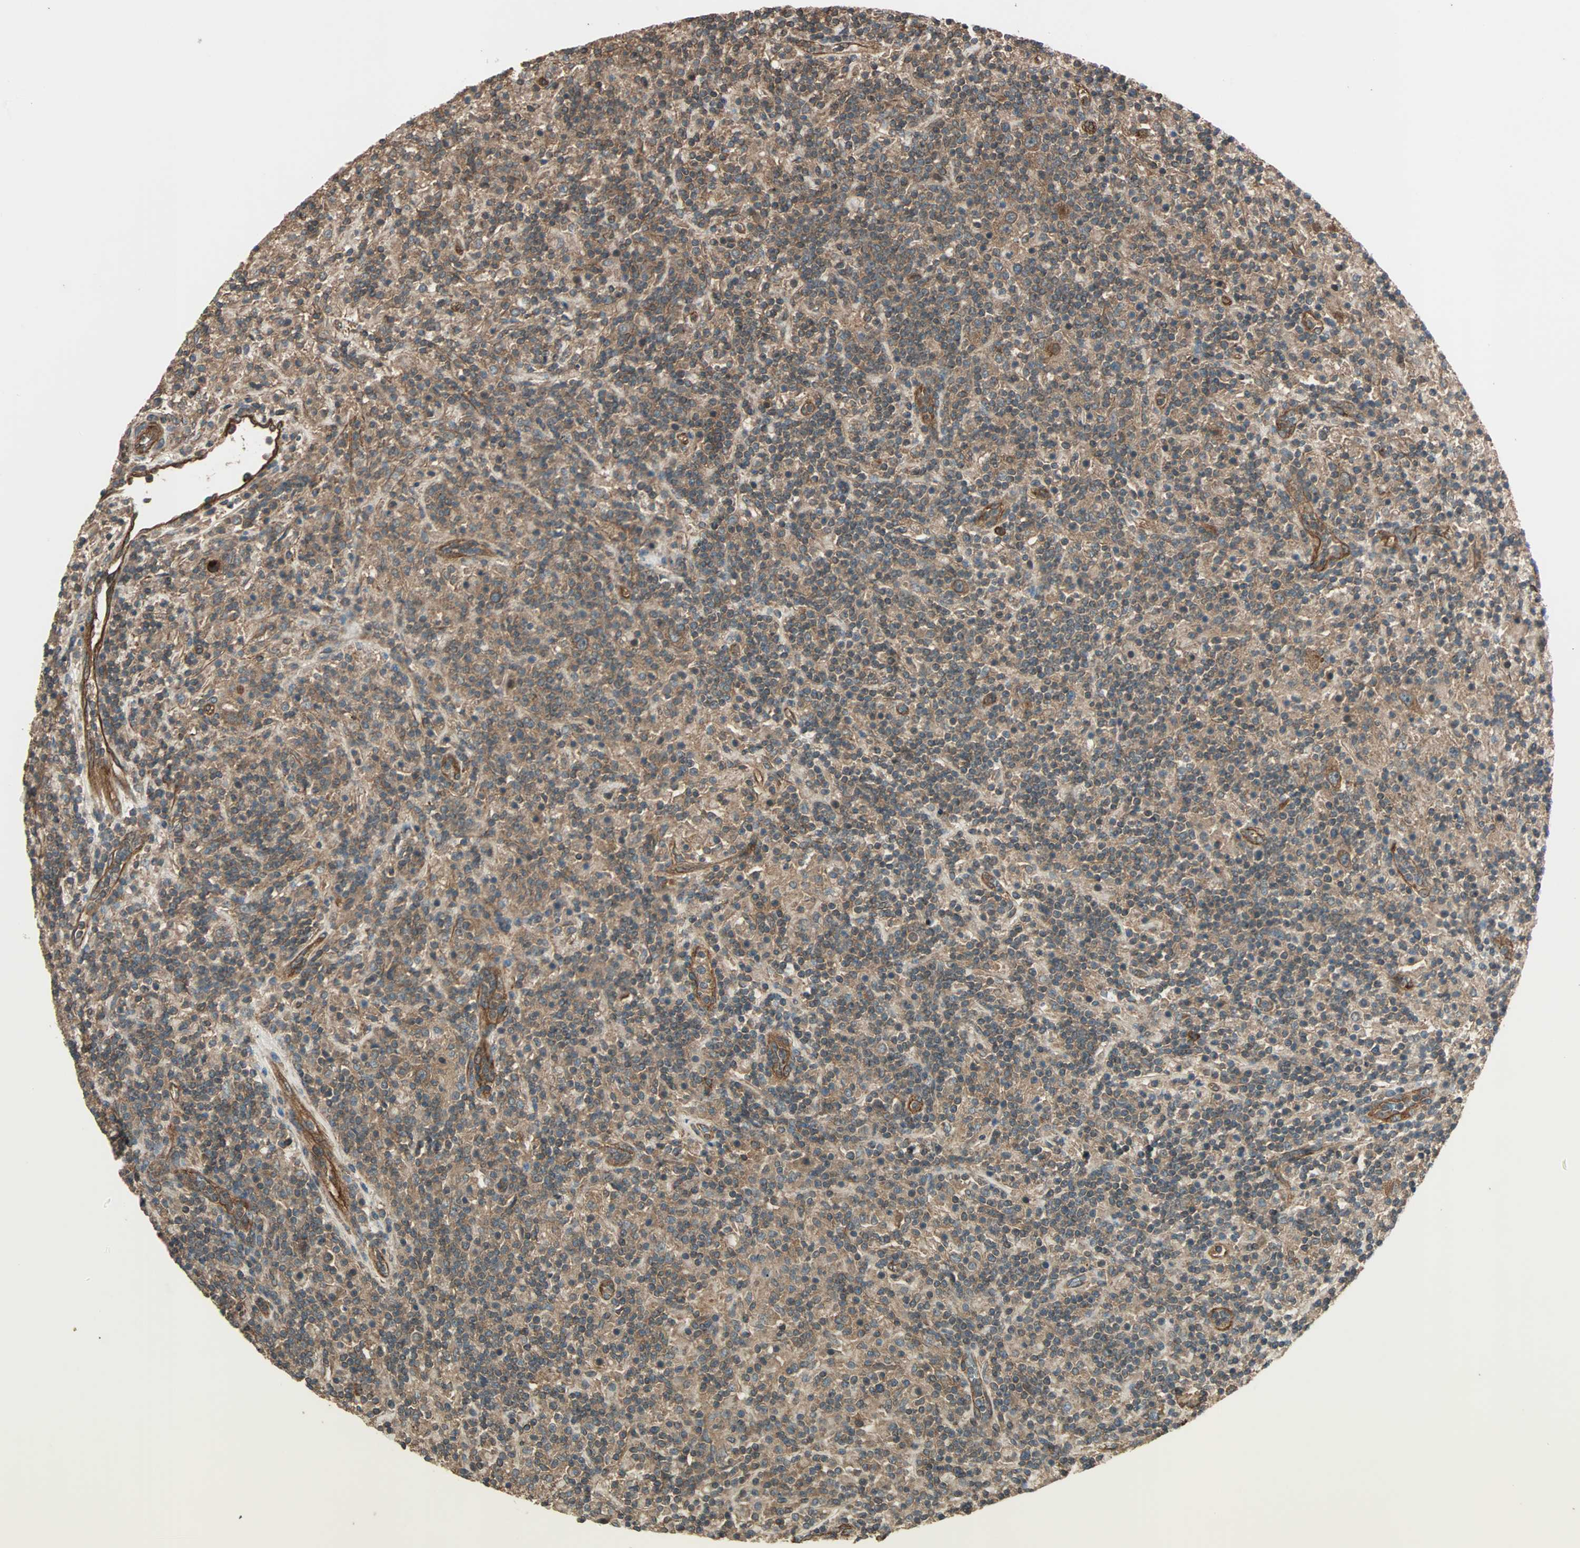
{"staining": {"intensity": "strong", "quantity": ">75%", "location": "cytoplasmic/membranous"}, "tissue": "lymphoma", "cell_type": "Tumor cells", "image_type": "cancer", "snomed": [{"axis": "morphology", "description": "Hodgkin's disease, NOS"}, {"axis": "topography", "description": "Lymph node"}], "caption": "Human Hodgkin's disease stained with a brown dye shows strong cytoplasmic/membranous positive staining in about >75% of tumor cells.", "gene": "GCK", "patient": {"sex": "male", "age": 70}}